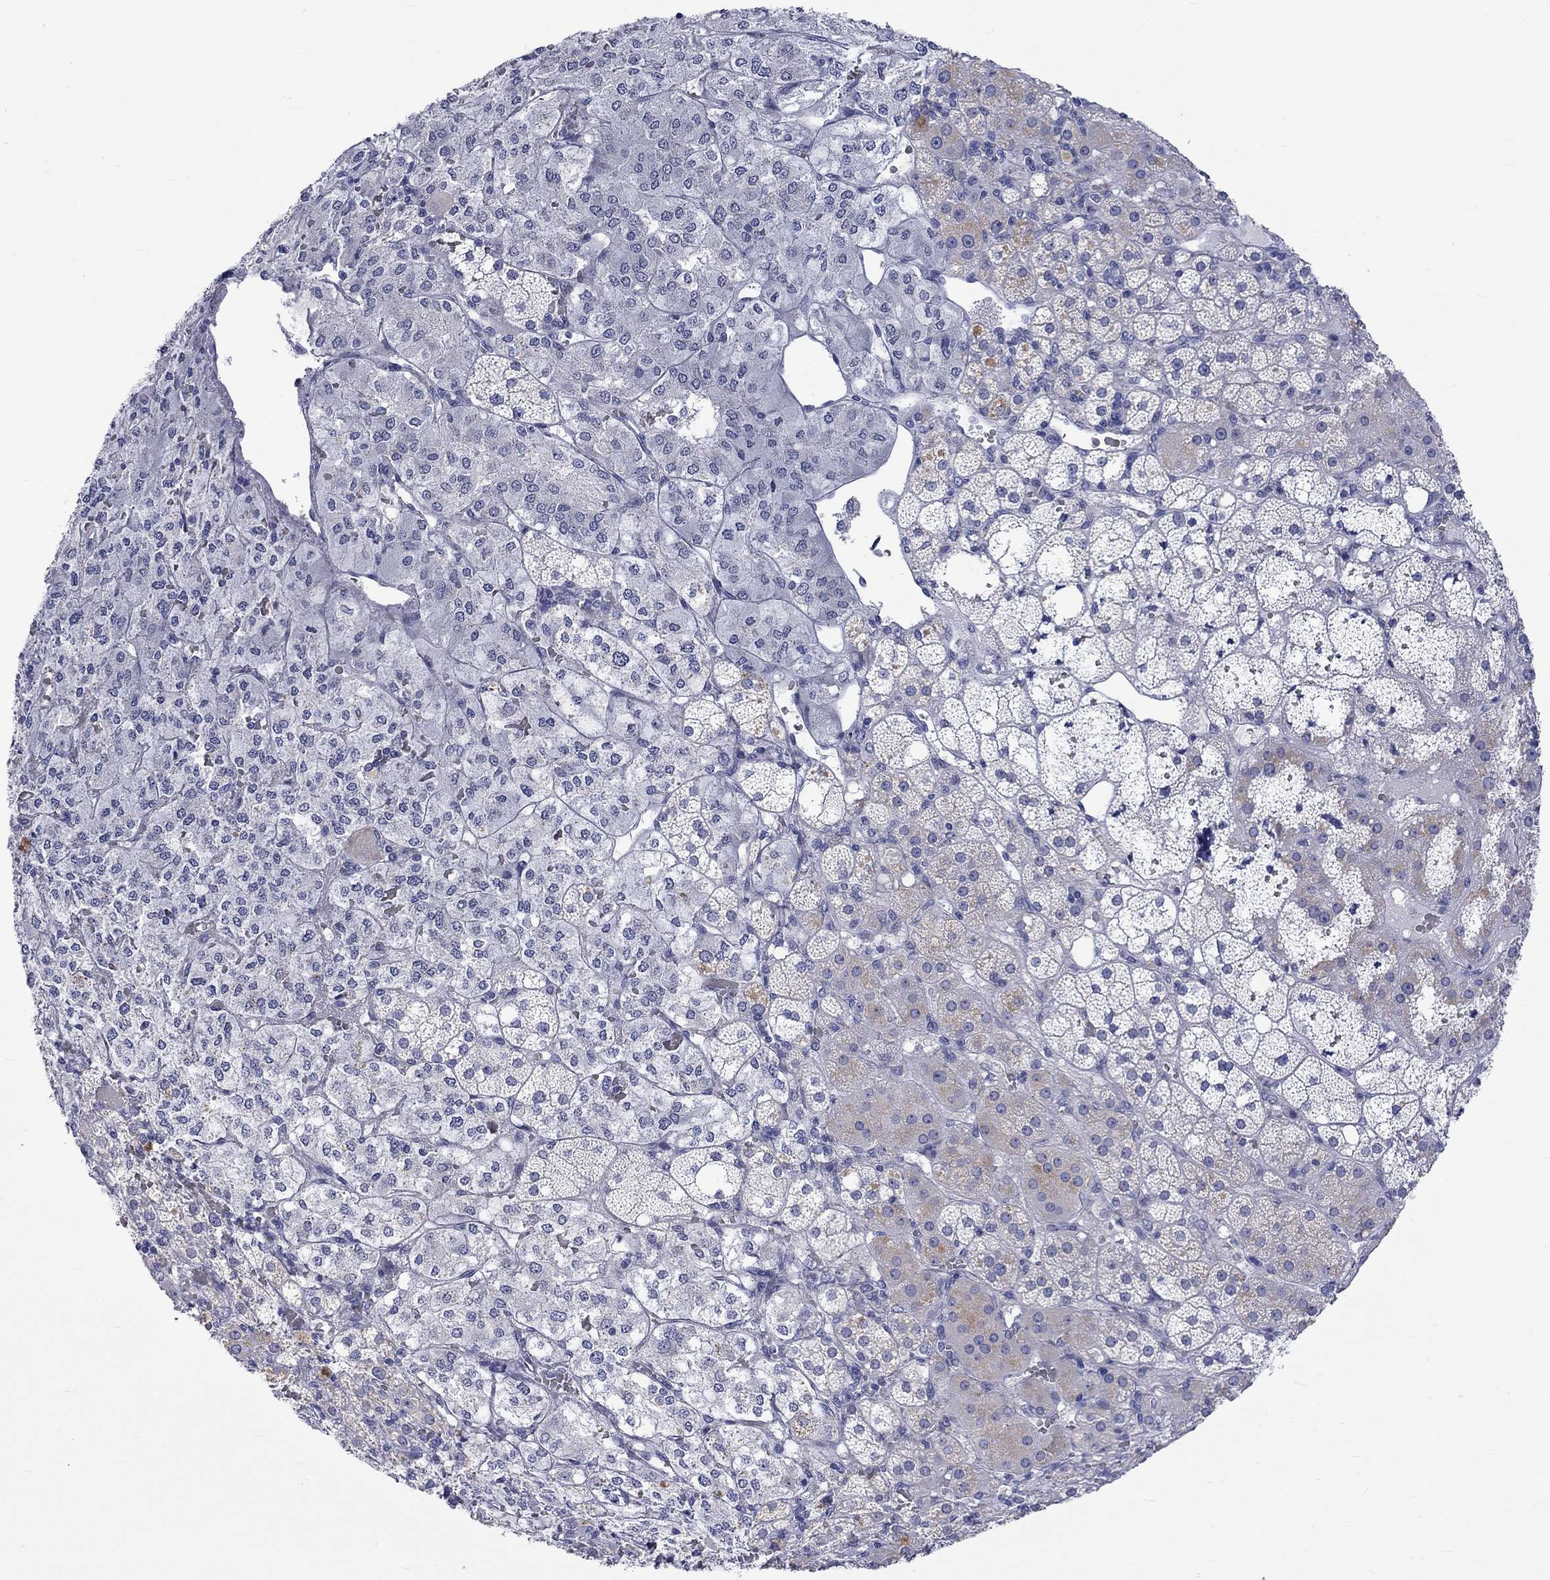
{"staining": {"intensity": "negative", "quantity": "none", "location": "none"}, "tissue": "adrenal gland", "cell_type": "Glandular cells", "image_type": "normal", "snomed": [{"axis": "morphology", "description": "Normal tissue, NOS"}, {"axis": "topography", "description": "Adrenal gland"}], "caption": "The histopathology image exhibits no staining of glandular cells in benign adrenal gland. Brightfield microscopy of immunohistochemistry (IHC) stained with DAB (3,3'-diaminobenzidine) (brown) and hematoxylin (blue), captured at high magnification.", "gene": "CERS1", "patient": {"sex": "male", "age": 53}}